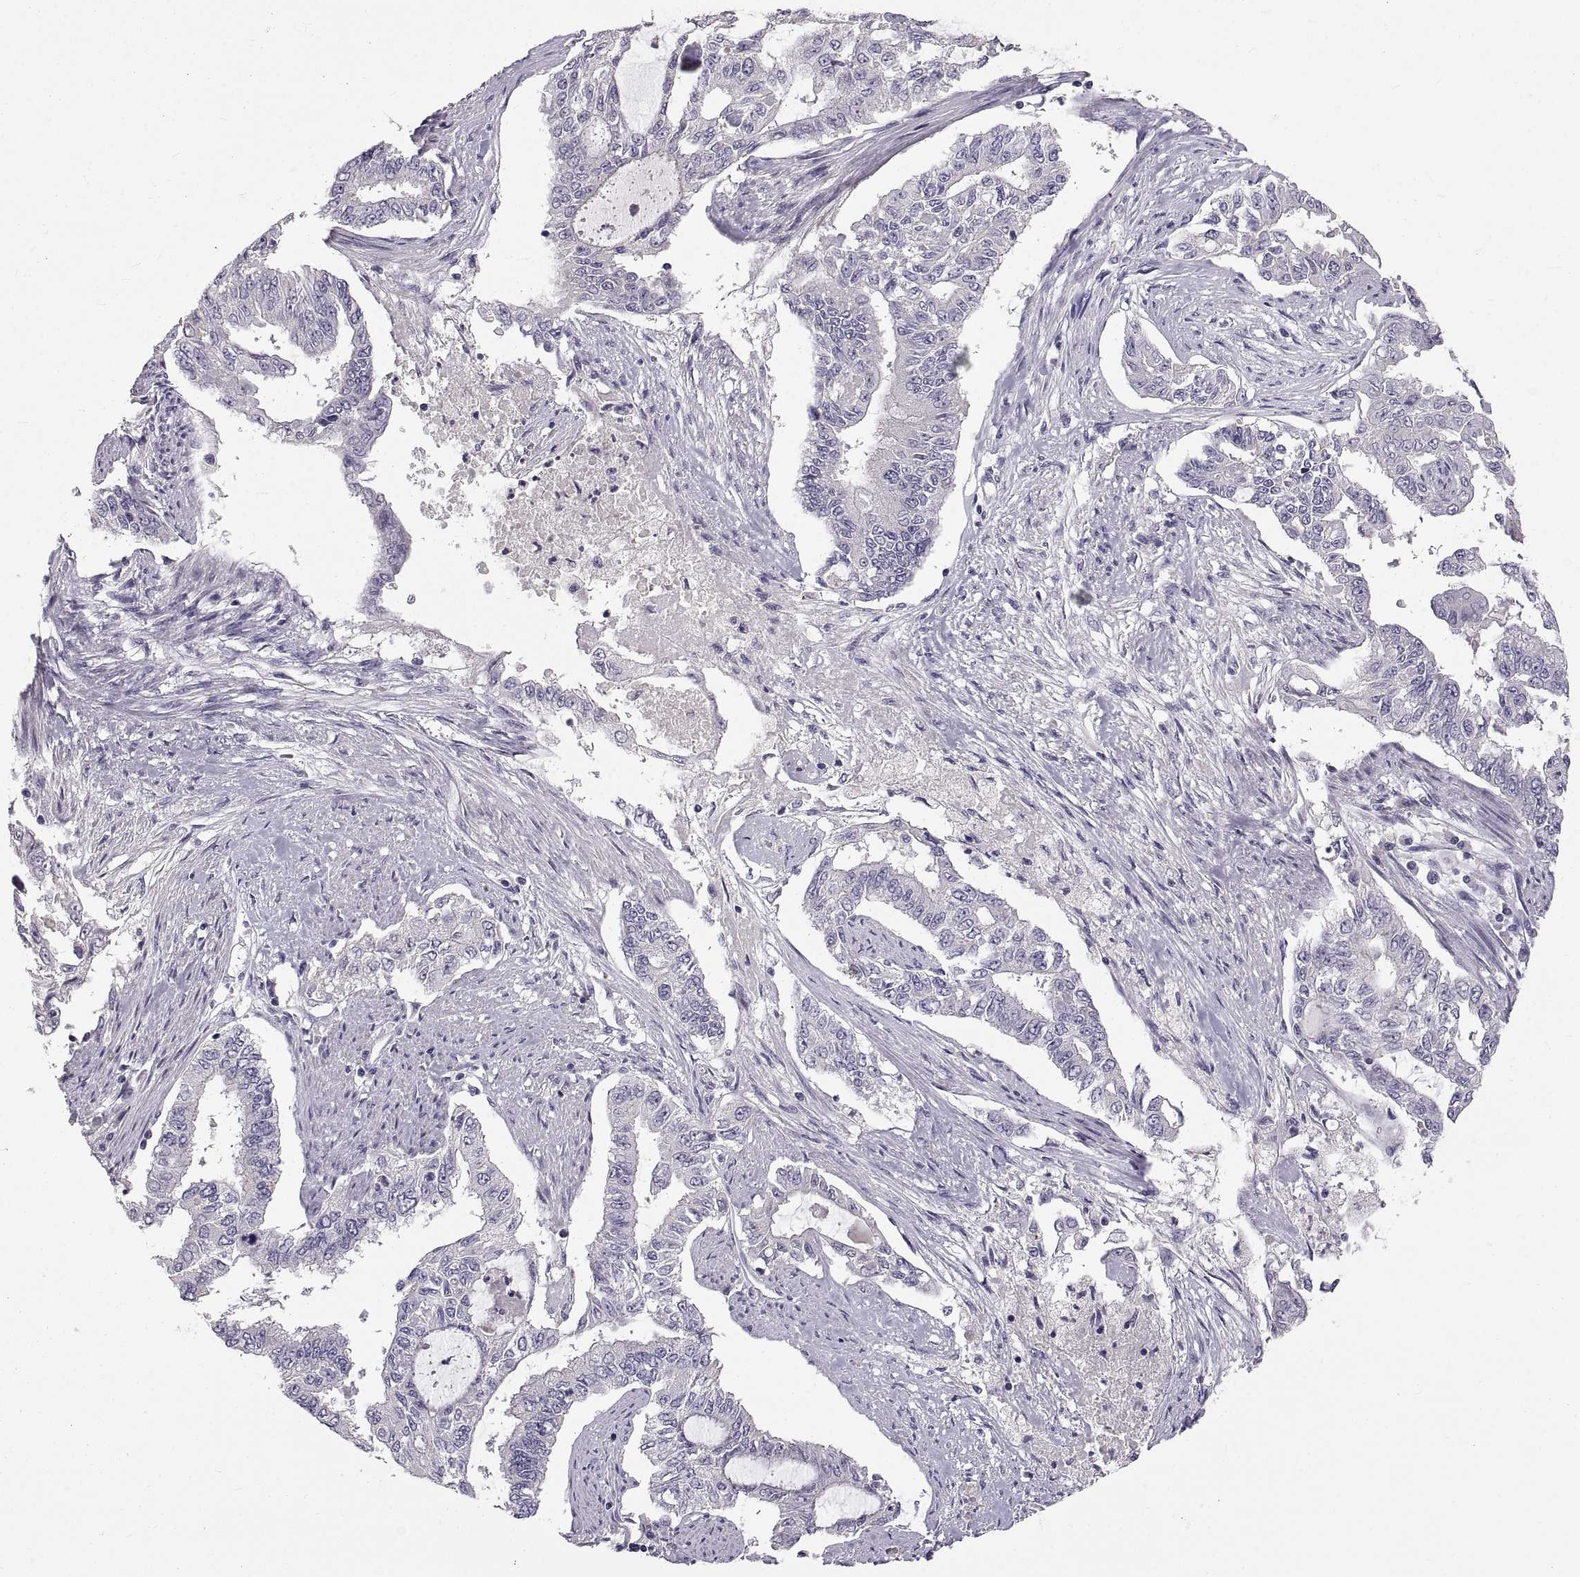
{"staining": {"intensity": "negative", "quantity": "none", "location": "none"}, "tissue": "endometrial cancer", "cell_type": "Tumor cells", "image_type": "cancer", "snomed": [{"axis": "morphology", "description": "Adenocarcinoma, NOS"}, {"axis": "topography", "description": "Uterus"}], "caption": "DAB immunohistochemical staining of adenocarcinoma (endometrial) displays no significant staining in tumor cells.", "gene": "ADAM32", "patient": {"sex": "female", "age": 59}}